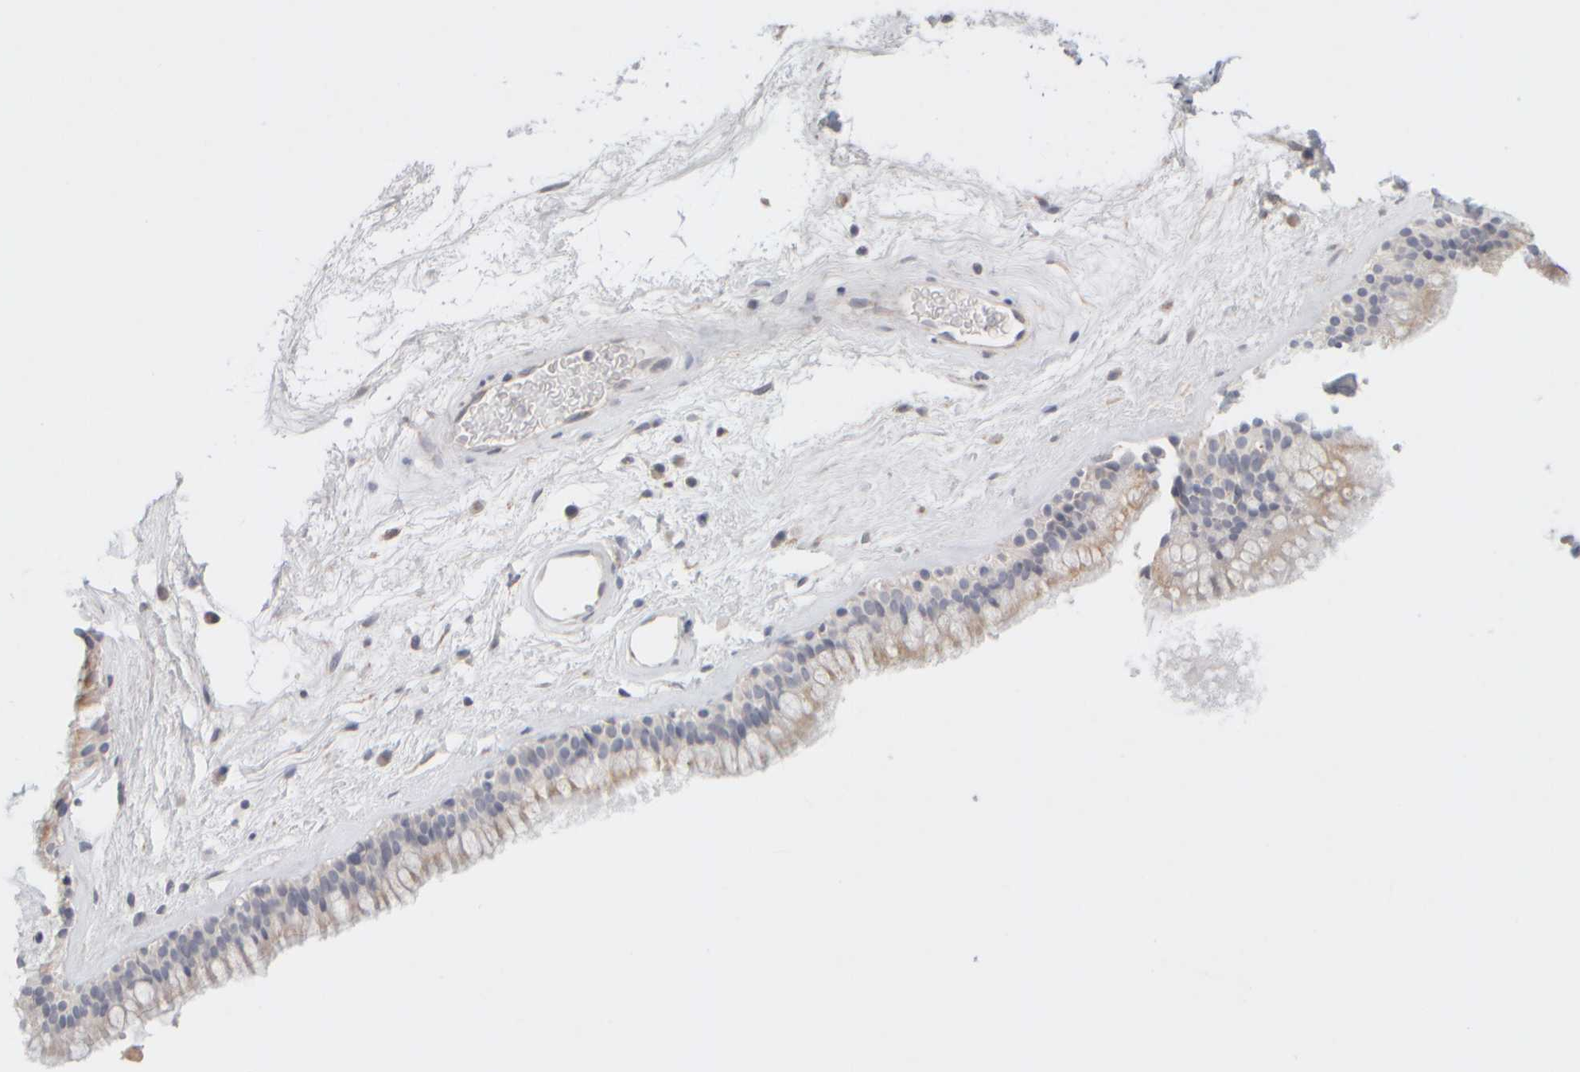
{"staining": {"intensity": "weak", "quantity": "<25%", "location": "cytoplasmic/membranous"}, "tissue": "nasopharynx", "cell_type": "Respiratory epithelial cells", "image_type": "normal", "snomed": [{"axis": "morphology", "description": "Normal tissue, NOS"}, {"axis": "morphology", "description": "Inflammation, NOS"}, {"axis": "topography", "description": "Nasopharynx"}], "caption": "Normal nasopharynx was stained to show a protein in brown. There is no significant expression in respiratory epithelial cells. Brightfield microscopy of immunohistochemistry stained with DAB (3,3'-diaminobenzidine) (brown) and hematoxylin (blue), captured at high magnification.", "gene": "ZNF112", "patient": {"sex": "male", "age": 48}}